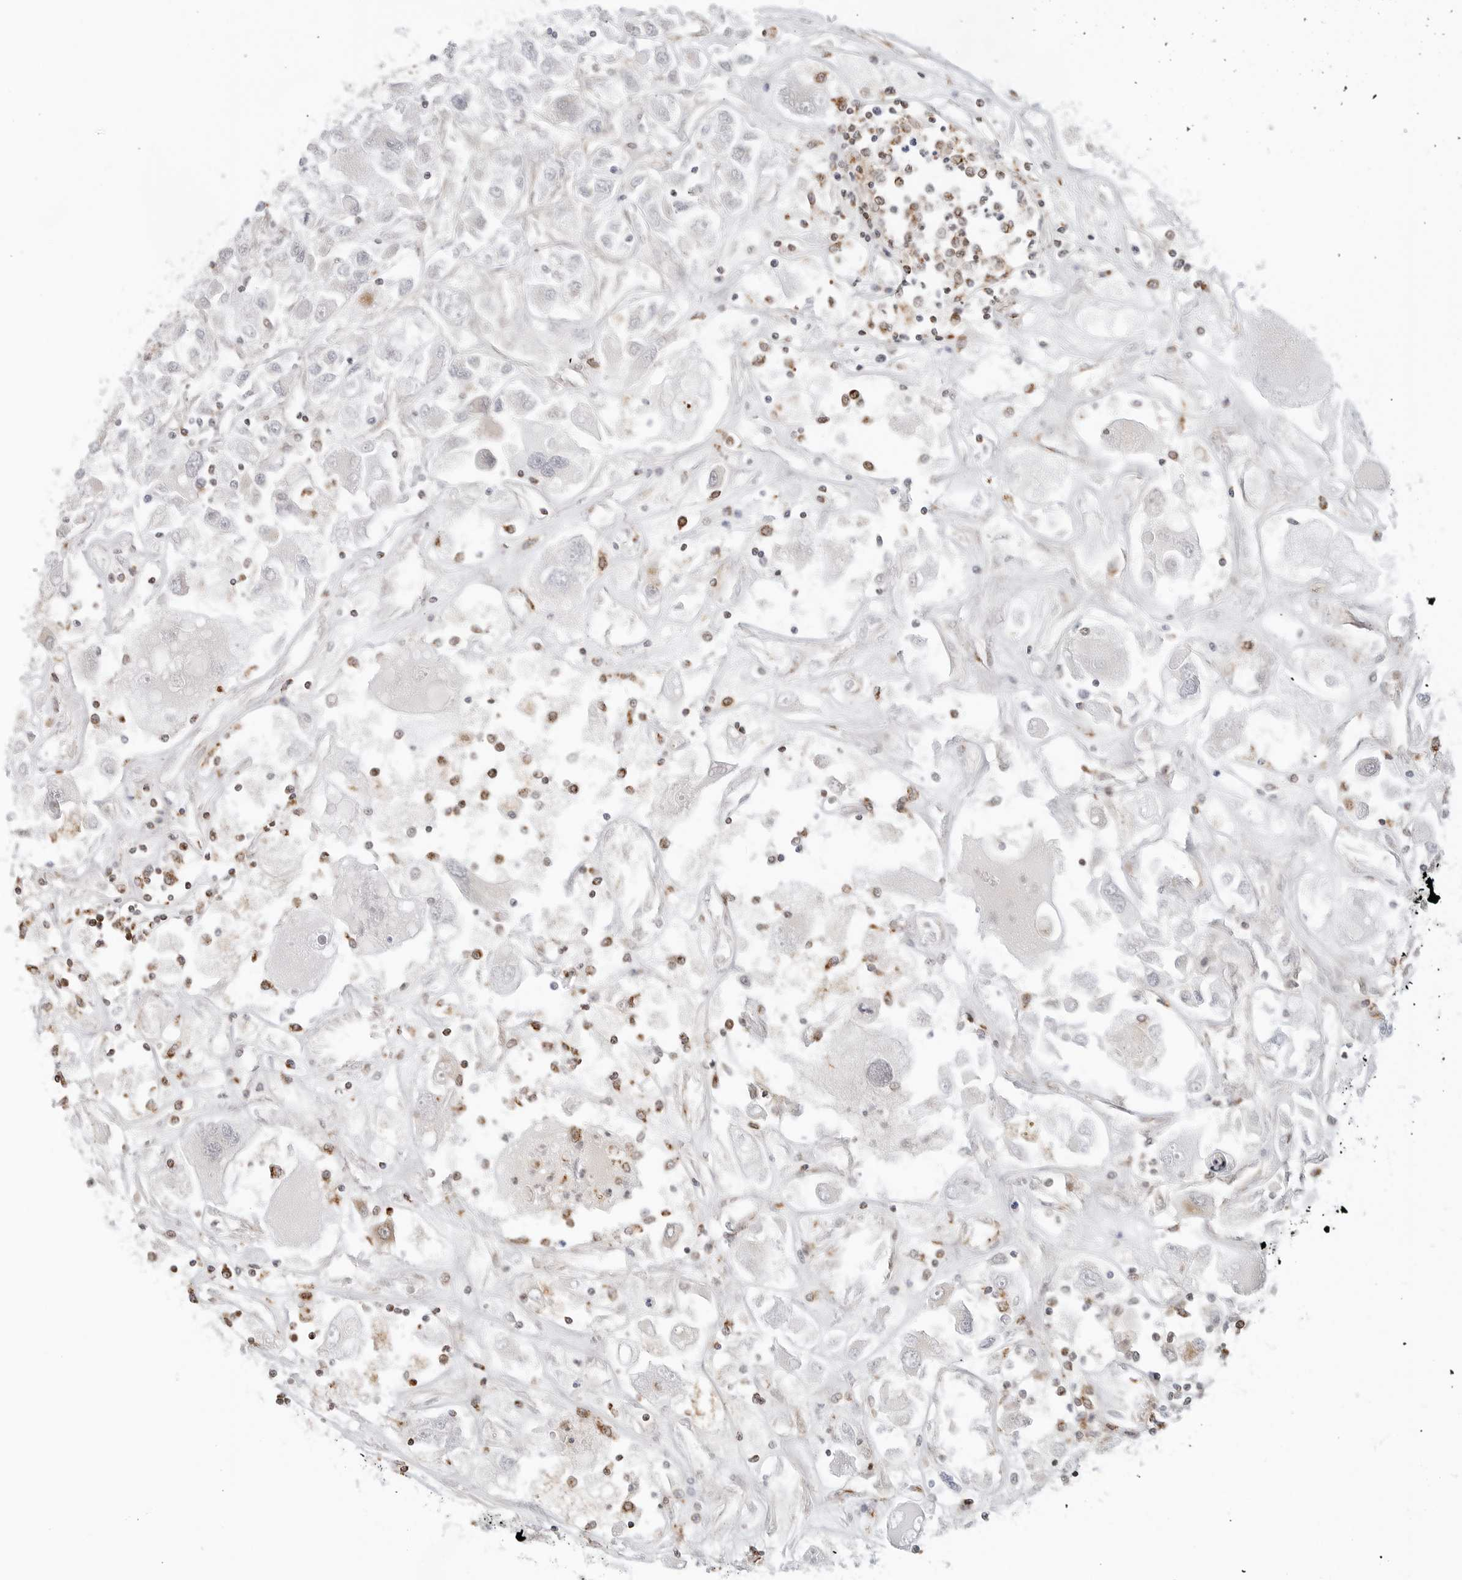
{"staining": {"intensity": "negative", "quantity": "none", "location": "none"}, "tissue": "renal cancer", "cell_type": "Tumor cells", "image_type": "cancer", "snomed": [{"axis": "morphology", "description": "Adenocarcinoma, NOS"}, {"axis": "topography", "description": "Kidney"}], "caption": "A photomicrograph of human renal cancer is negative for staining in tumor cells.", "gene": "POLR3GL", "patient": {"sex": "female", "age": 52}}